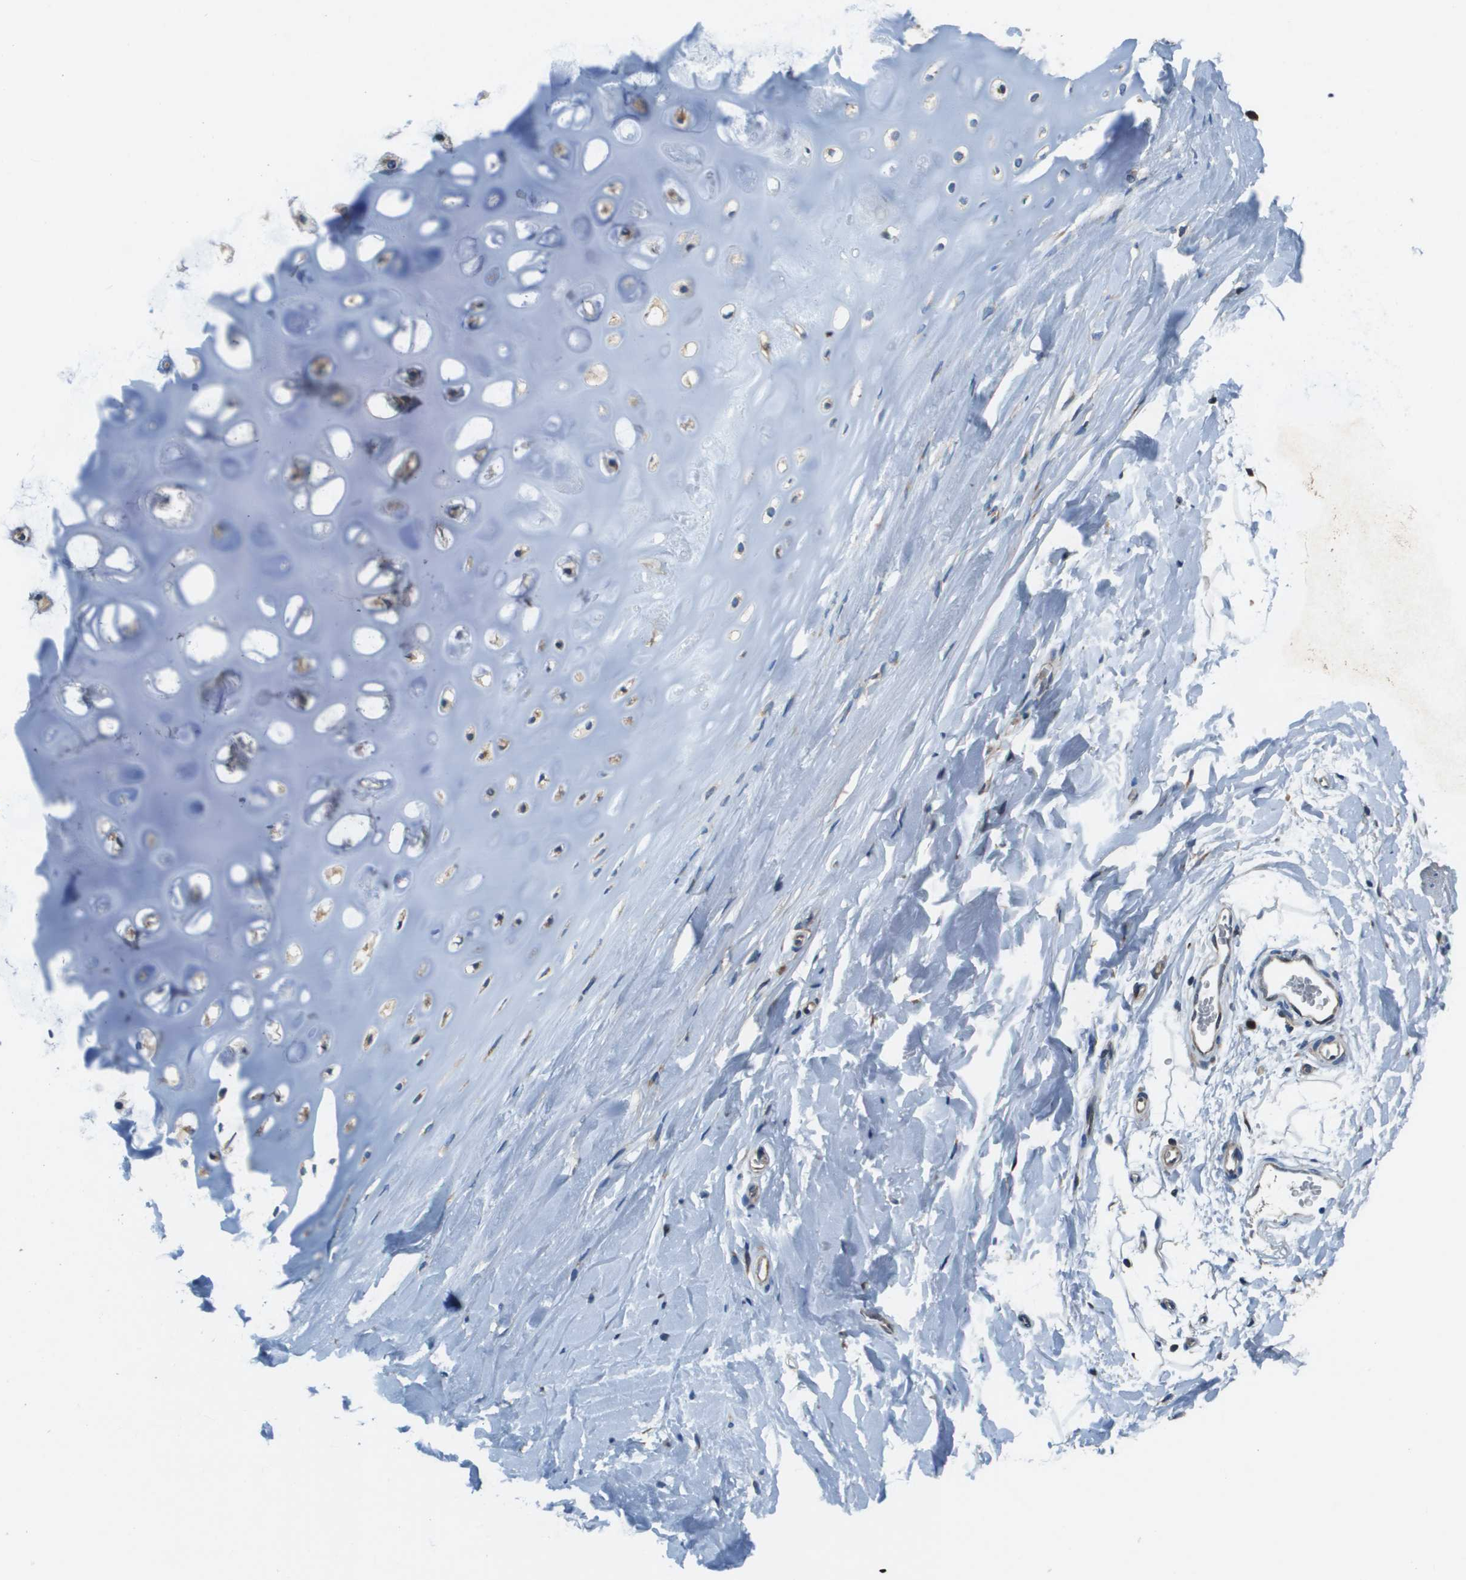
{"staining": {"intensity": "weak", "quantity": "25%-75%", "location": "cytoplasmic/membranous"}, "tissue": "adipose tissue", "cell_type": "Adipocytes", "image_type": "normal", "snomed": [{"axis": "morphology", "description": "Normal tissue, NOS"}, {"axis": "topography", "description": "Cartilage tissue"}, {"axis": "topography", "description": "Bronchus"}], "caption": "Benign adipose tissue exhibits weak cytoplasmic/membranous staining in approximately 25%-75% of adipocytes, visualized by immunohistochemistry.", "gene": "ARFGAP2", "patient": {"sex": "female", "age": 53}}